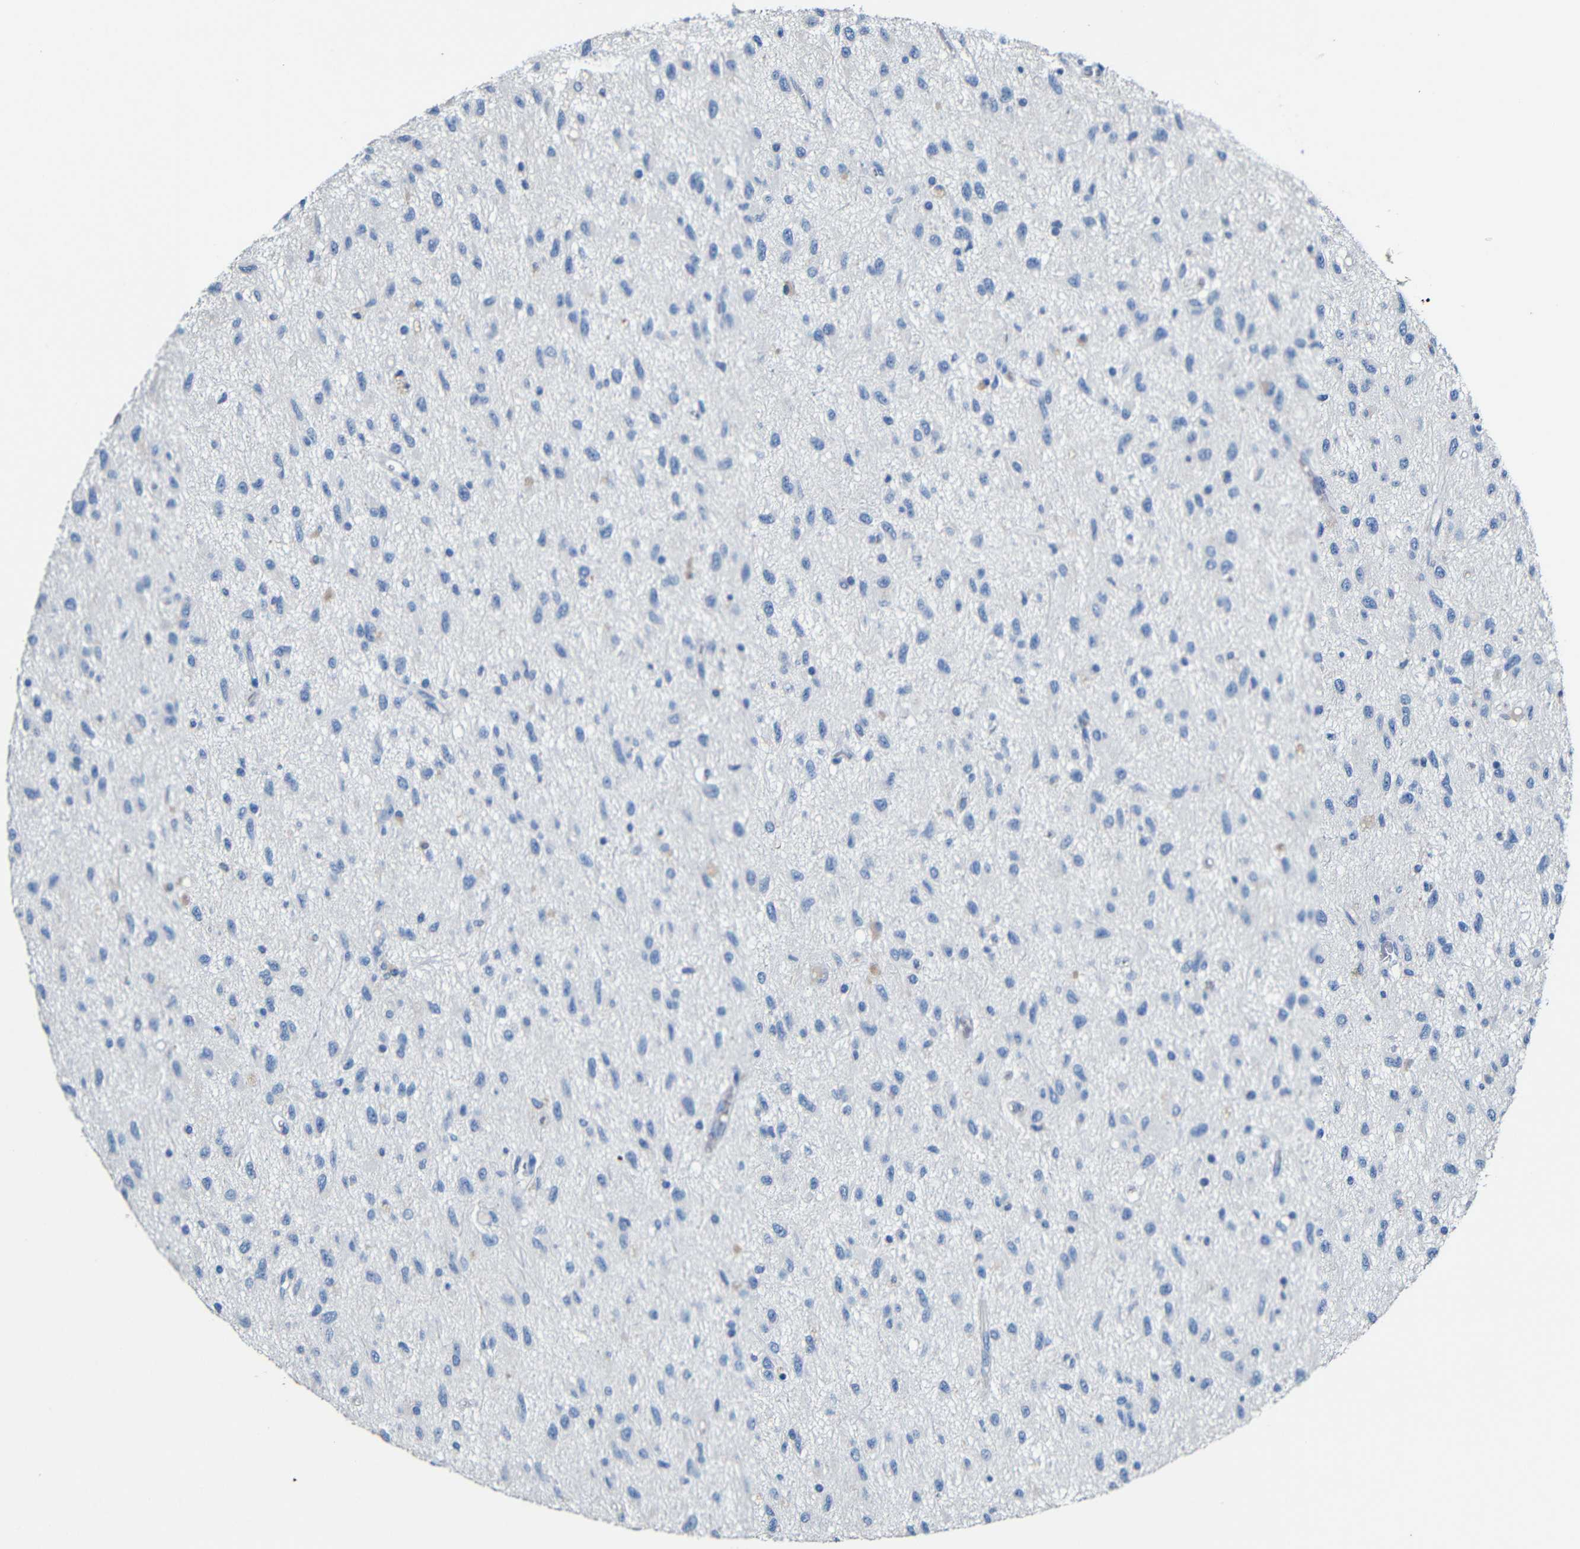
{"staining": {"intensity": "negative", "quantity": "none", "location": "none"}, "tissue": "glioma", "cell_type": "Tumor cells", "image_type": "cancer", "snomed": [{"axis": "morphology", "description": "Glioma, malignant, Low grade"}, {"axis": "topography", "description": "Brain"}], "caption": "Immunohistochemistry (IHC) histopathology image of human malignant glioma (low-grade) stained for a protein (brown), which displays no staining in tumor cells. (Brightfield microscopy of DAB immunohistochemistry at high magnification).", "gene": "ACKR2", "patient": {"sex": "male", "age": 77}}